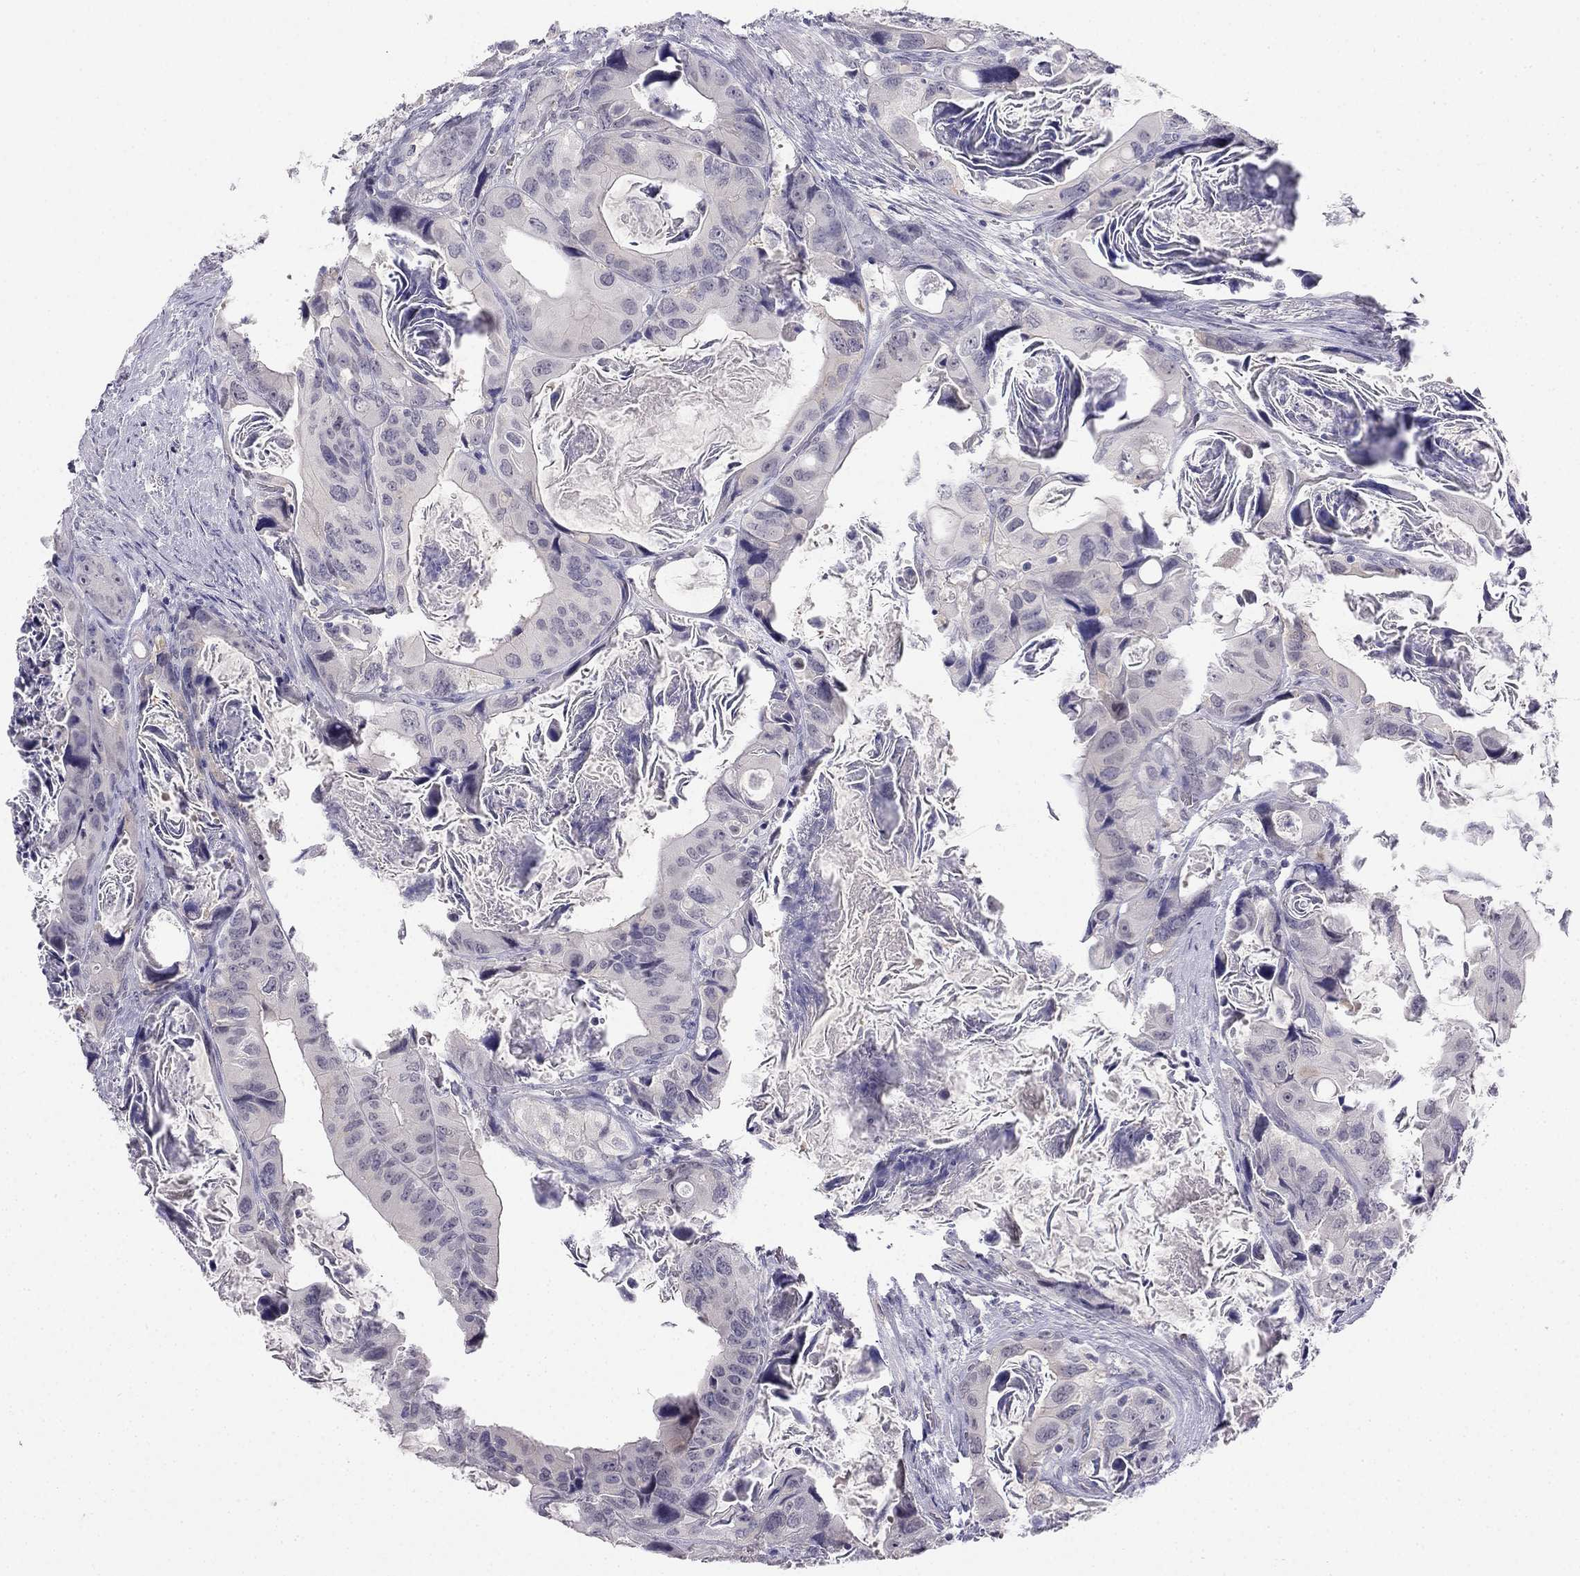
{"staining": {"intensity": "negative", "quantity": "none", "location": "none"}, "tissue": "colorectal cancer", "cell_type": "Tumor cells", "image_type": "cancer", "snomed": [{"axis": "morphology", "description": "Adenocarcinoma, NOS"}, {"axis": "topography", "description": "Rectum"}], "caption": "Micrograph shows no protein staining in tumor cells of colorectal adenocarcinoma tissue.", "gene": "C16orf89", "patient": {"sex": "male", "age": 64}}